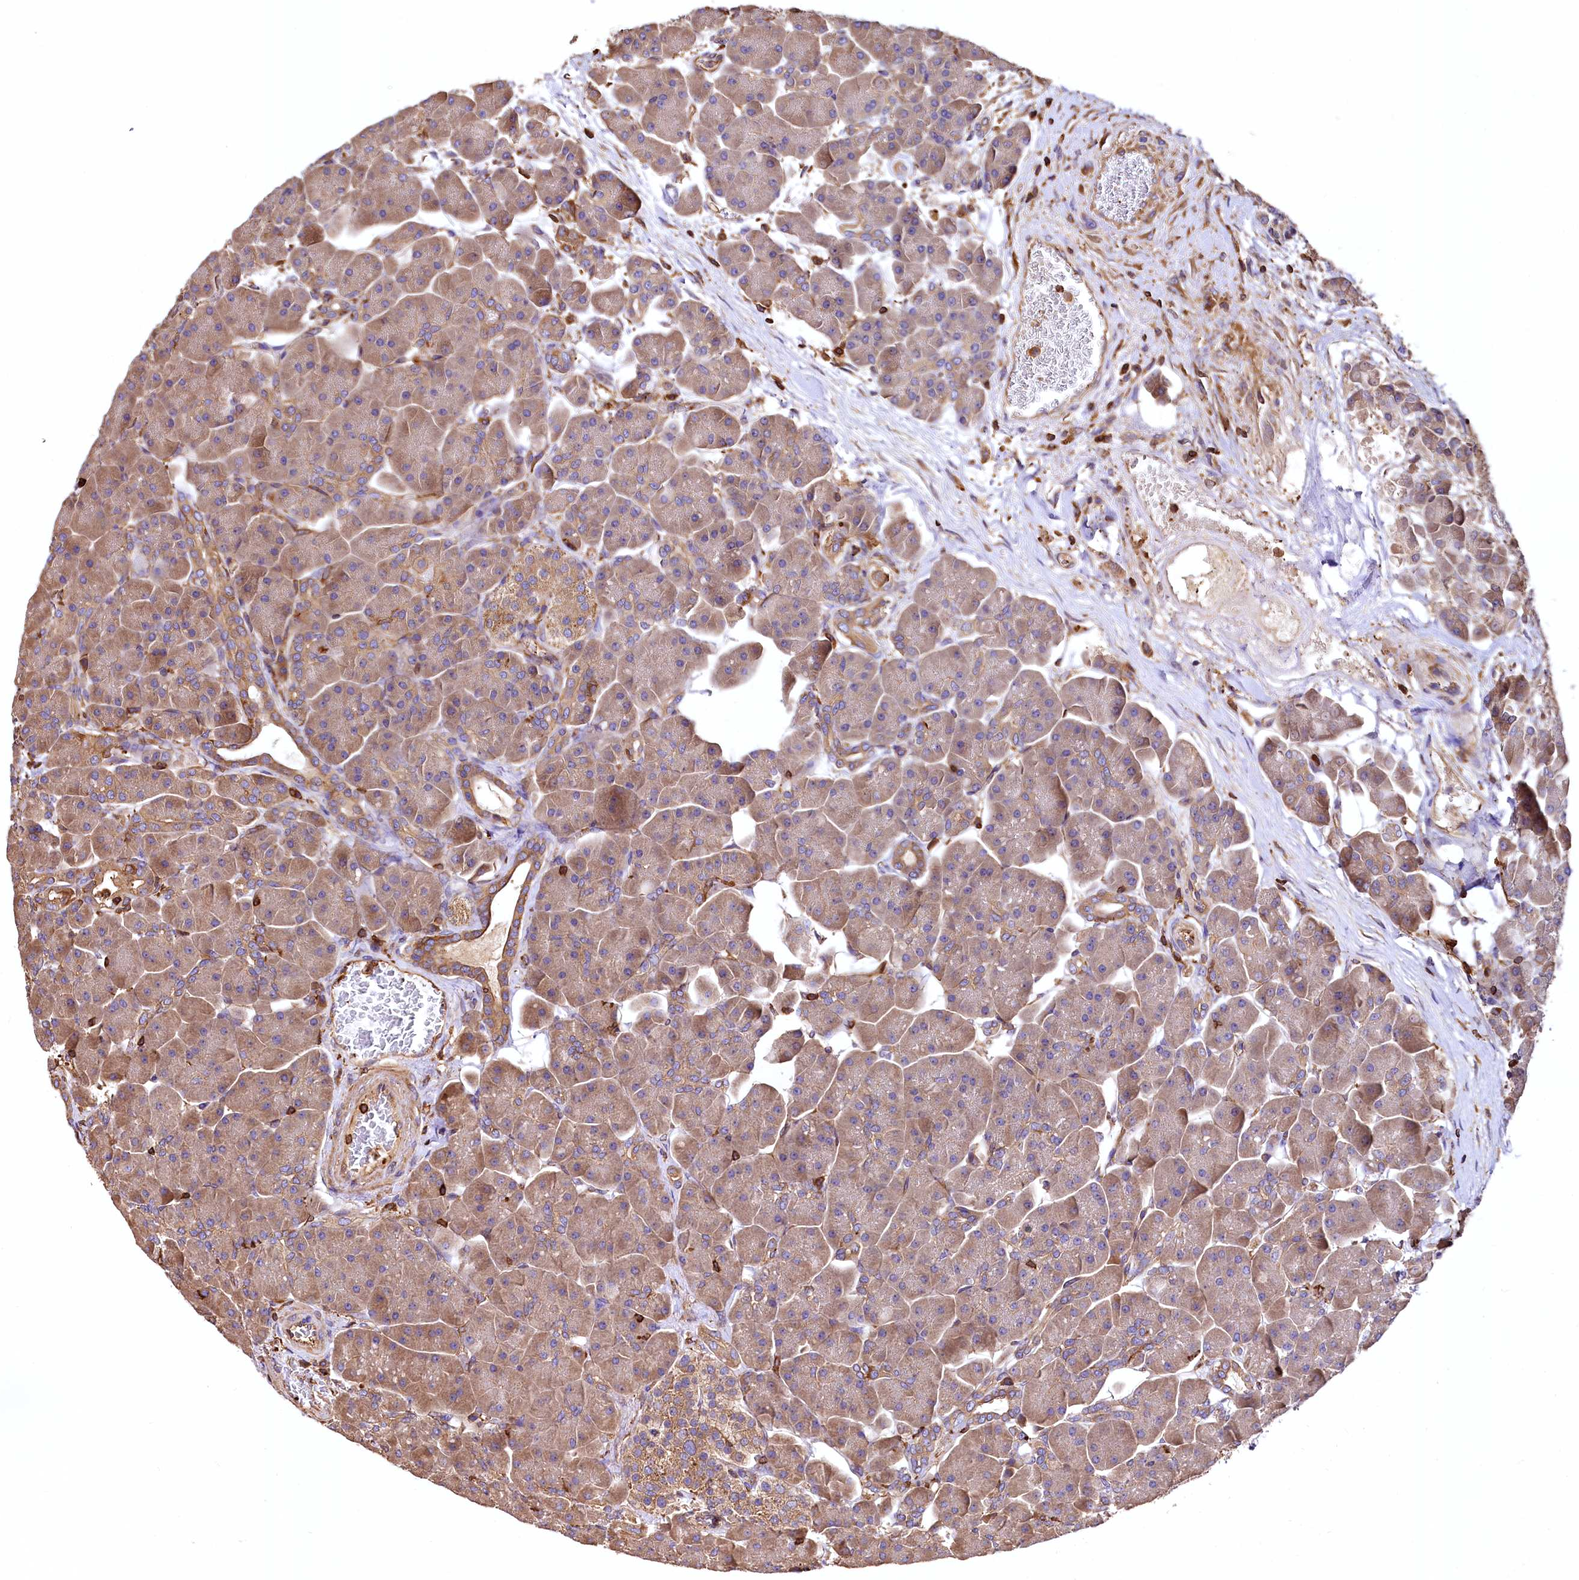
{"staining": {"intensity": "moderate", "quantity": "25%-75%", "location": "cytoplasmic/membranous"}, "tissue": "pancreas", "cell_type": "Exocrine glandular cells", "image_type": "normal", "snomed": [{"axis": "morphology", "description": "Normal tissue, NOS"}, {"axis": "topography", "description": "Pancreas"}], "caption": "Pancreas stained with DAB (3,3'-diaminobenzidine) IHC demonstrates medium levels of moderate cytoplasmic/membranous staining in about 25%-75% of exocrine glandular cells. The protein is stained brown, and the nuclei are stained in blue (DAB (3,3'-diaminobenzidine) IHC with brightfield microscopy, high magnification).", "gene": "RARS2", "patient": {"sex": "male", "age": 66}}